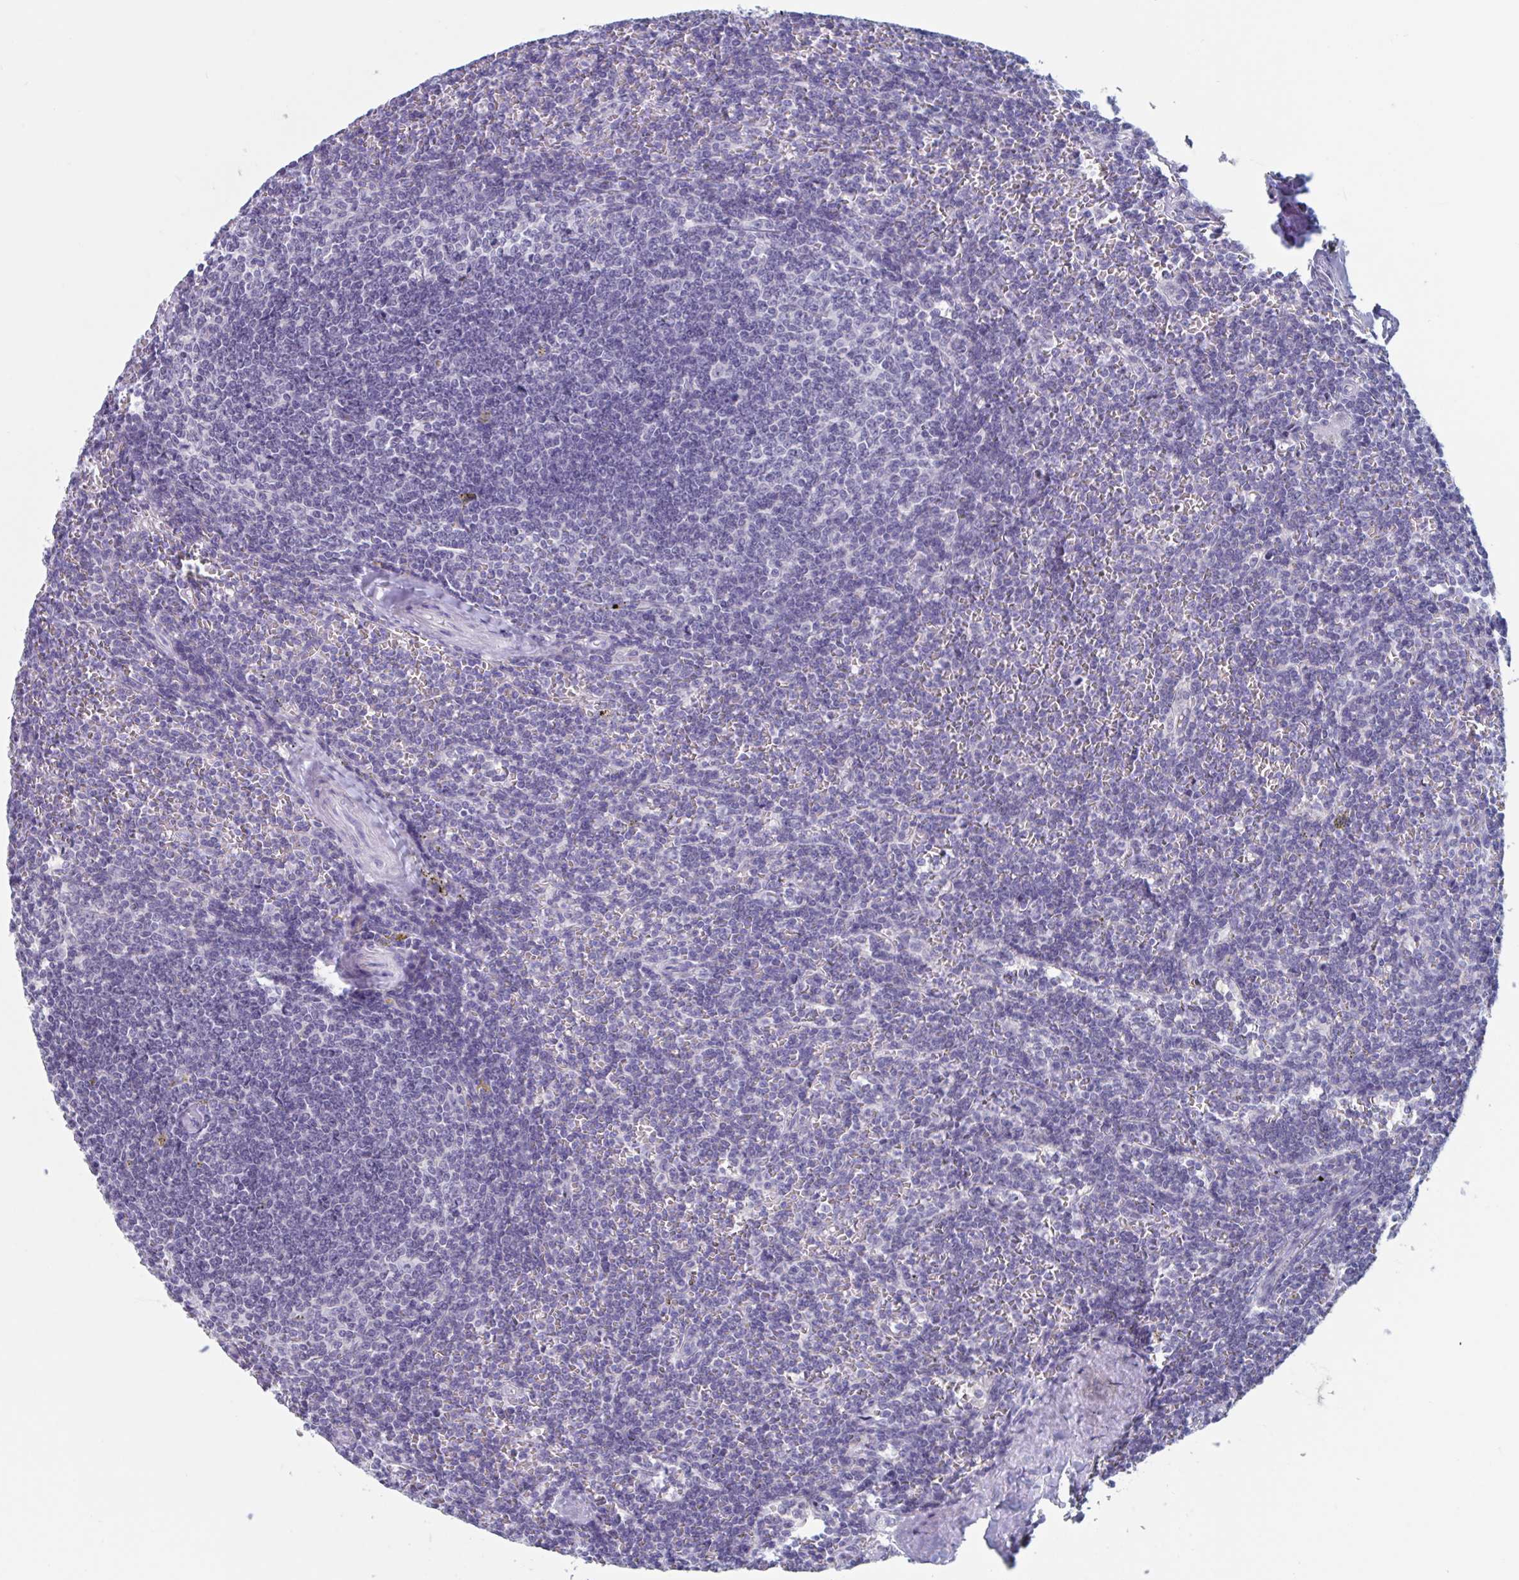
{"staining": {"intensity": "negative", "quantity": "none", "location": "none"}, "tissue": "lymphoma", "cell_type": "Tumor cells", "image_type": "cancer", "snomed": [{"axis": "morphology", "description": "Malignant lymphoma, non-Hodgkin's type, Low grade"}, {"axis": "topography", "description": "Spleen"}], "caption": "This image is of malignant lymphoma, non-Hodgkin's type (low-grade) stained with immunohistochemistry to label a protein in brown with the nuclei are counter-stained blue. There is no positivity in tumor cells.", "gene": "NDUFC2", "patient": {"sex": "male", "age": 78}}